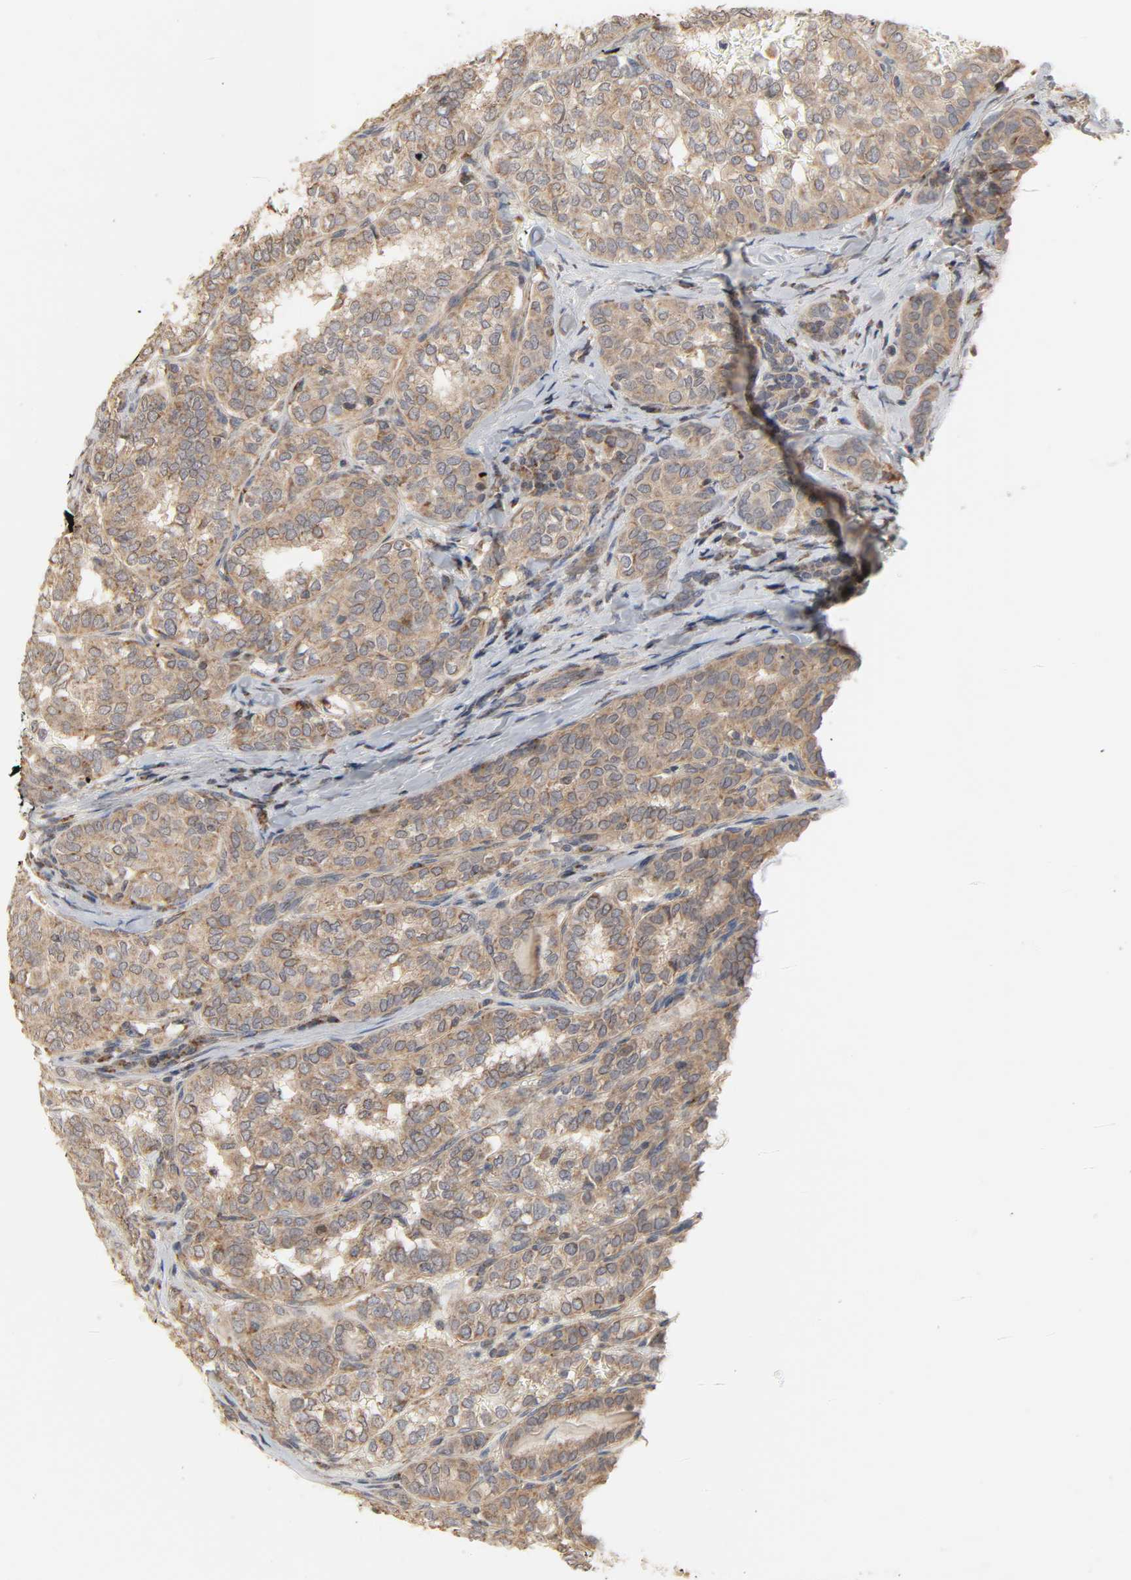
{"staining": {"intensity": "weak", "quantity": ">75%", "location": "cytoplasmic/membranous"}, "tissue": "thyroid cancer", "cell_type": "Tumor cells", "image_type": "cancer", "snomed": [{"axis": "morphology", "description": "Papillary adenocarcinoma, NOS"}, {"axis": "topography", "description": "Thyroid gland"}], "caption": "Protein analysis of thyroid cancer tissue exhibits weak cytoplasmic/membranous expression in approximately >75% of tumor cells. Nuclei are stained in blue.", "gene": "CLEC4E", "patient": {"sex": "female", "age": 30}}